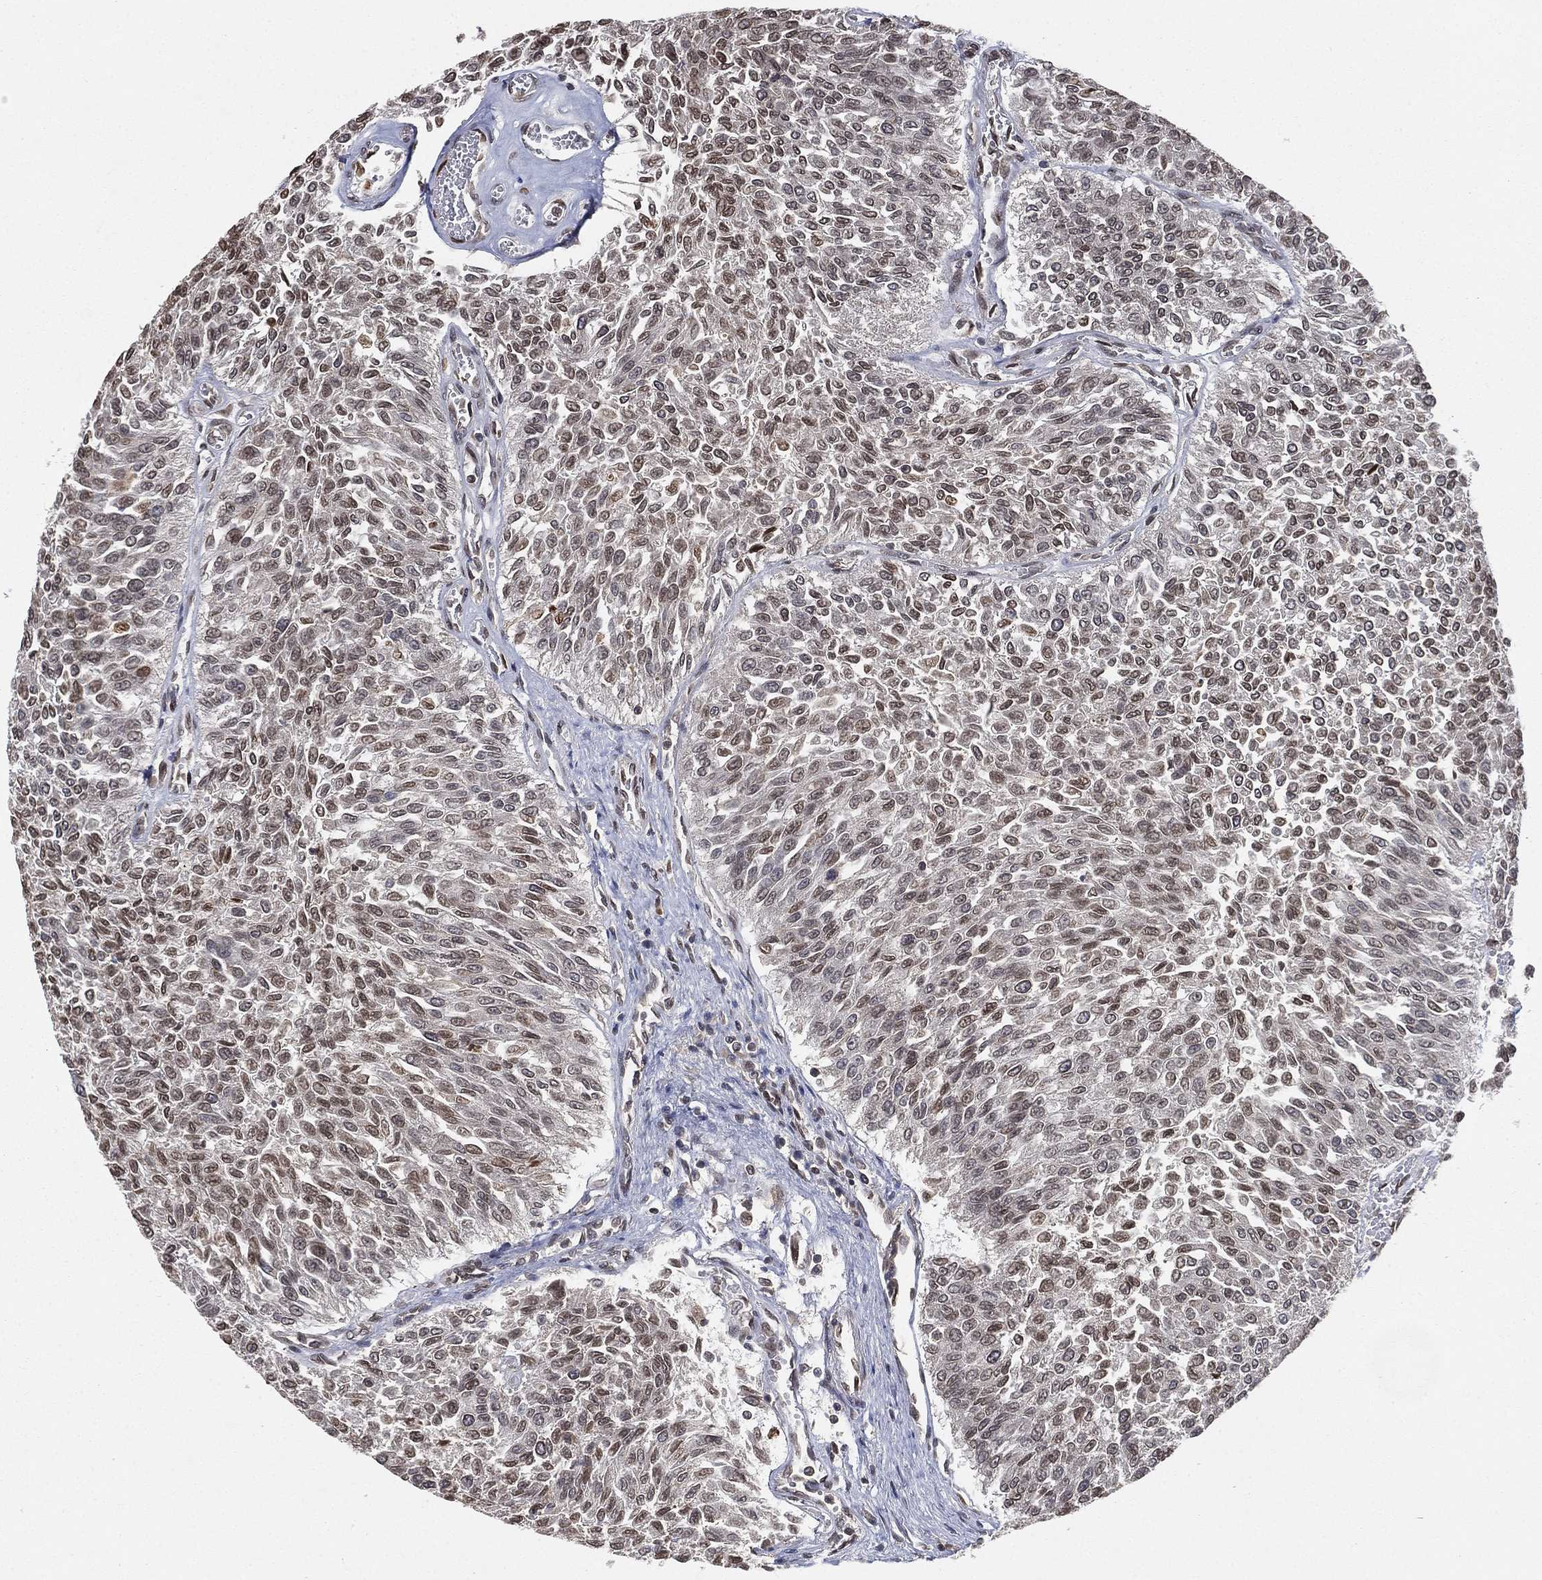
{"staining": {"intensity": "weak", "quantity": ">75%", "location": "nuclear"}, "tissue": "urothelial cancer", "cell_type": "Tumor cells", "image_type": "cancer", "snomed": [{"axis": "morphology", "description": "Urothelial carcinoma, Low grade"}, {"axis": "topography", "description": "Urinary bladder"}], "caption": "Low-grade urothelial carcinoma tissue displays weak nuclear expression in approximately >75% of tumor cells, visualized by immunohistochemistry. (IHC, brightfield microscopy, high magnification).", "gene": "UBA5", "patient": {"sex": "male", "age": 78}}